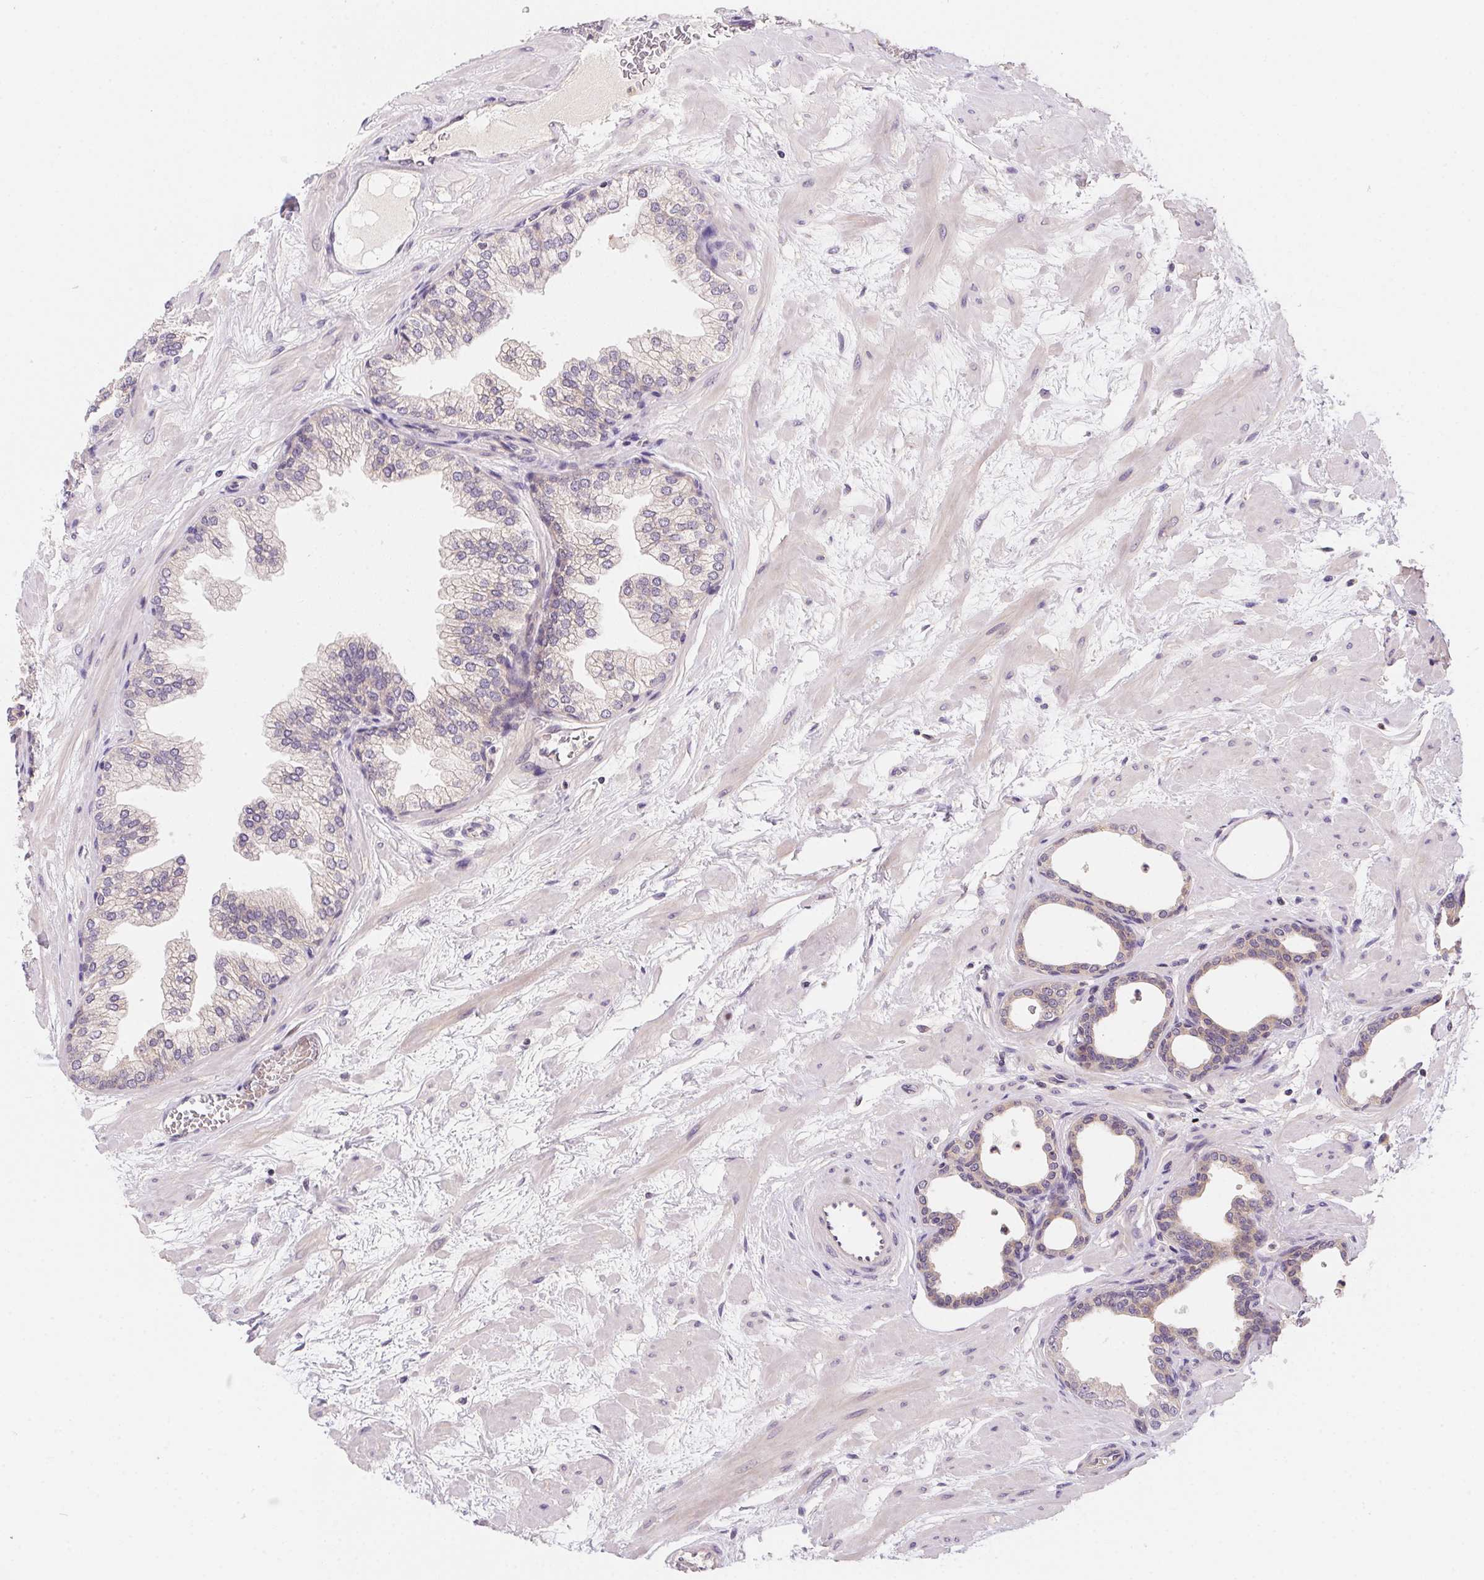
{"staining": {"intensity": "weak", "quantity": "25%-75%", "location": "cytoplasmic/membranous"}, "tissue": "prostate", "cell_type": "Glandular cells", "image_type": "normal", "snomed": [{"axis": "morphology", "description": "Normal tissue, NOS"}, {"axis": "topography", "description": "Prostate"}], "caption": "A low amount of weak cytoplasmic/membranous positivity is seen in approximately 25%-75% of glandular cells in benign prostate. Ihc stains the protein of interest in brown and the nuclei are stained blue.", "gene": "PRKAA1", "patient": {"sex": "male", "age": 37}}